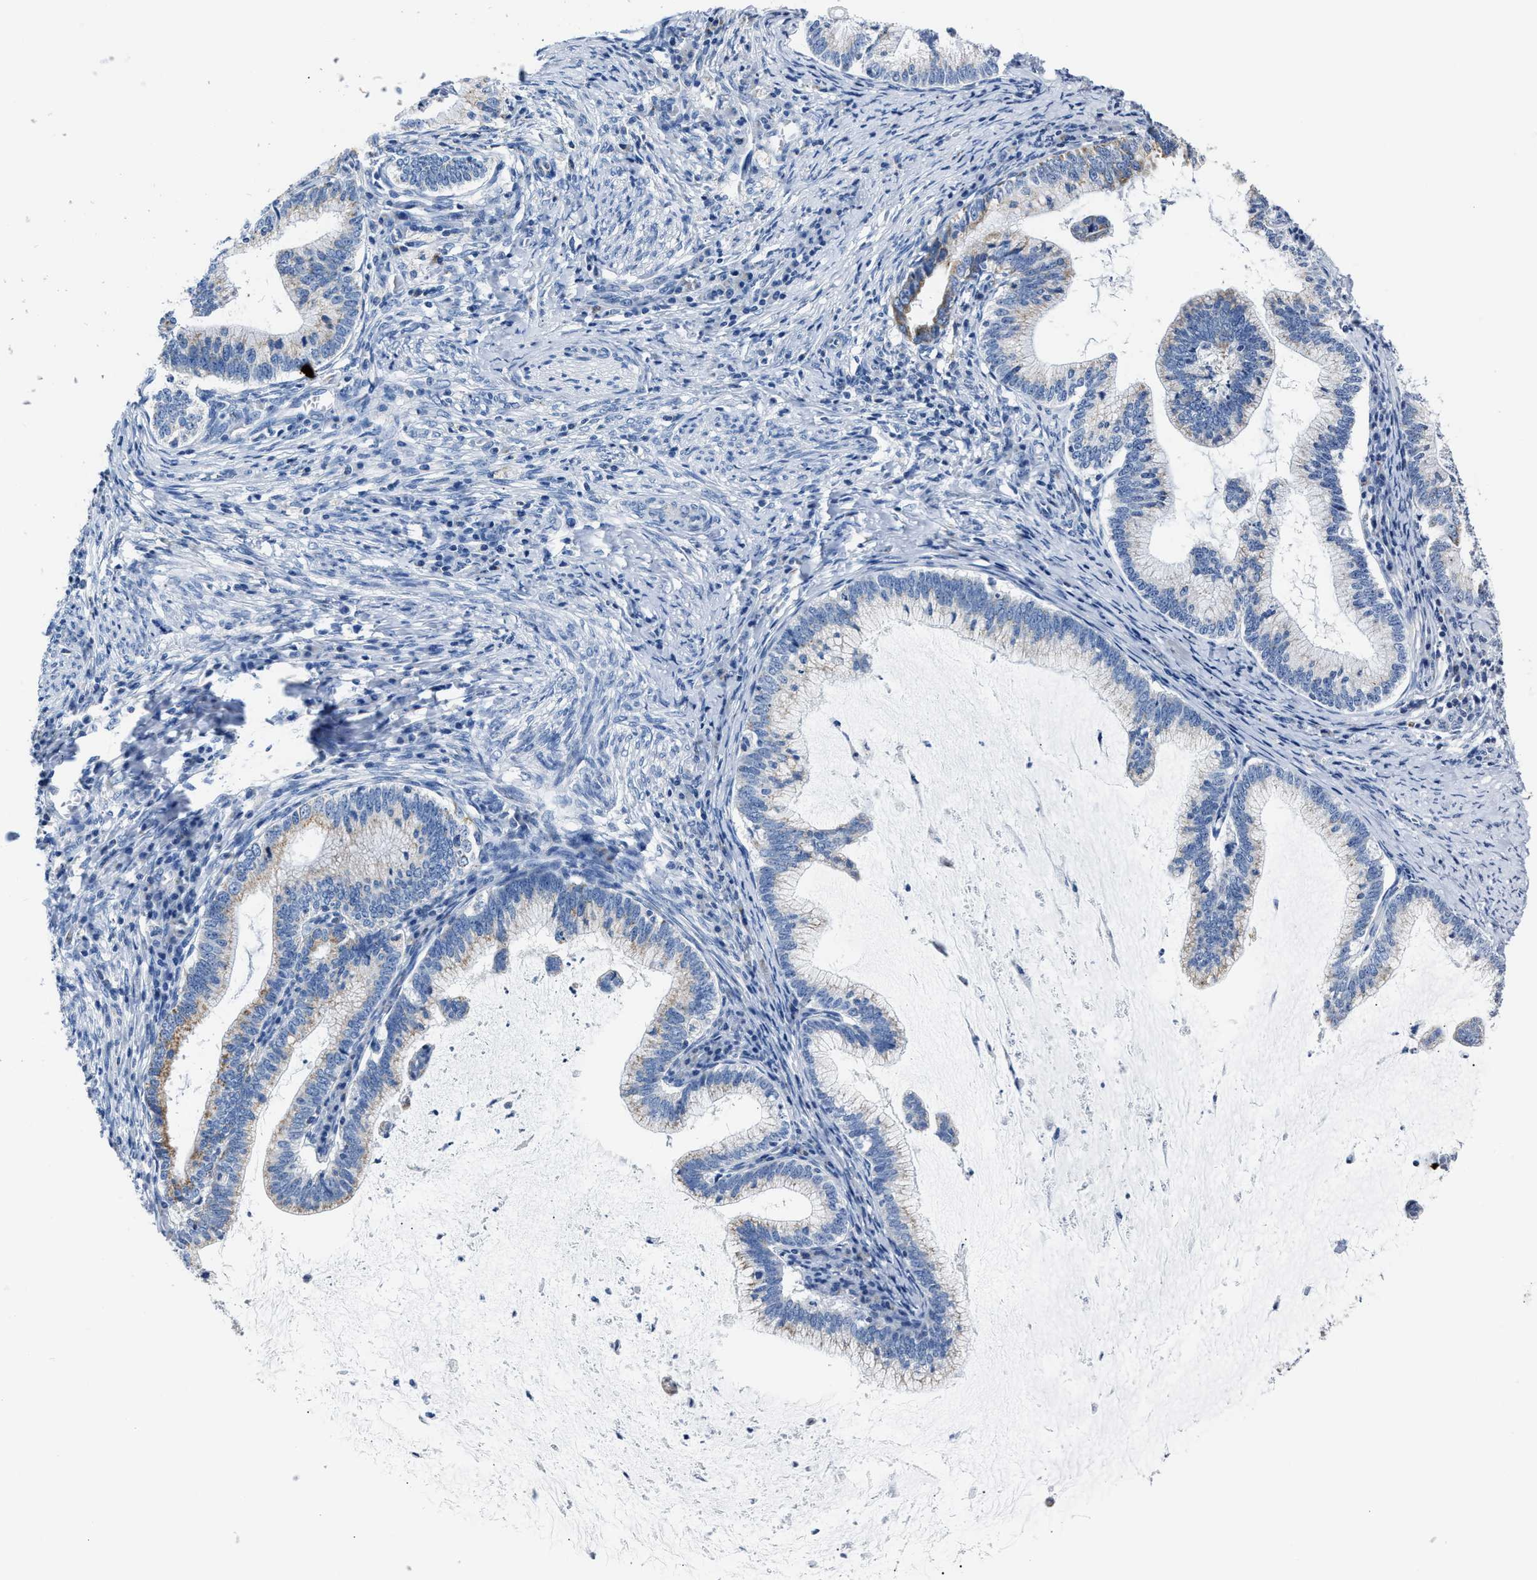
{"staining": {"intensity": "moderate", "quantity": "<25%", "location": "cytoplasmic/membranous"}, "tissue": "cervical cancer", "cell_type": "Tumor cells", "image_type": "cancer", "snomed": [{"axis": "morphology", "description": "Adenocarcinoma, NOS"}, {"axis": "topography", "description": "Cervix"}], "caption": "An IHC image of tumor tissue is shown. Protein staining in brown highlights moderate cytoplasmic/membranous positivity in cervical adenocarcinoma within tumor cells. The protein of interest is stained brown, and the nuclei are stained in blue (DAB (3,3'-diaminobenzidine) IHC with brightfield microscopy, high magnification).", "gene": "AMACR", "patient": {"sex": "female", "age": 36}}